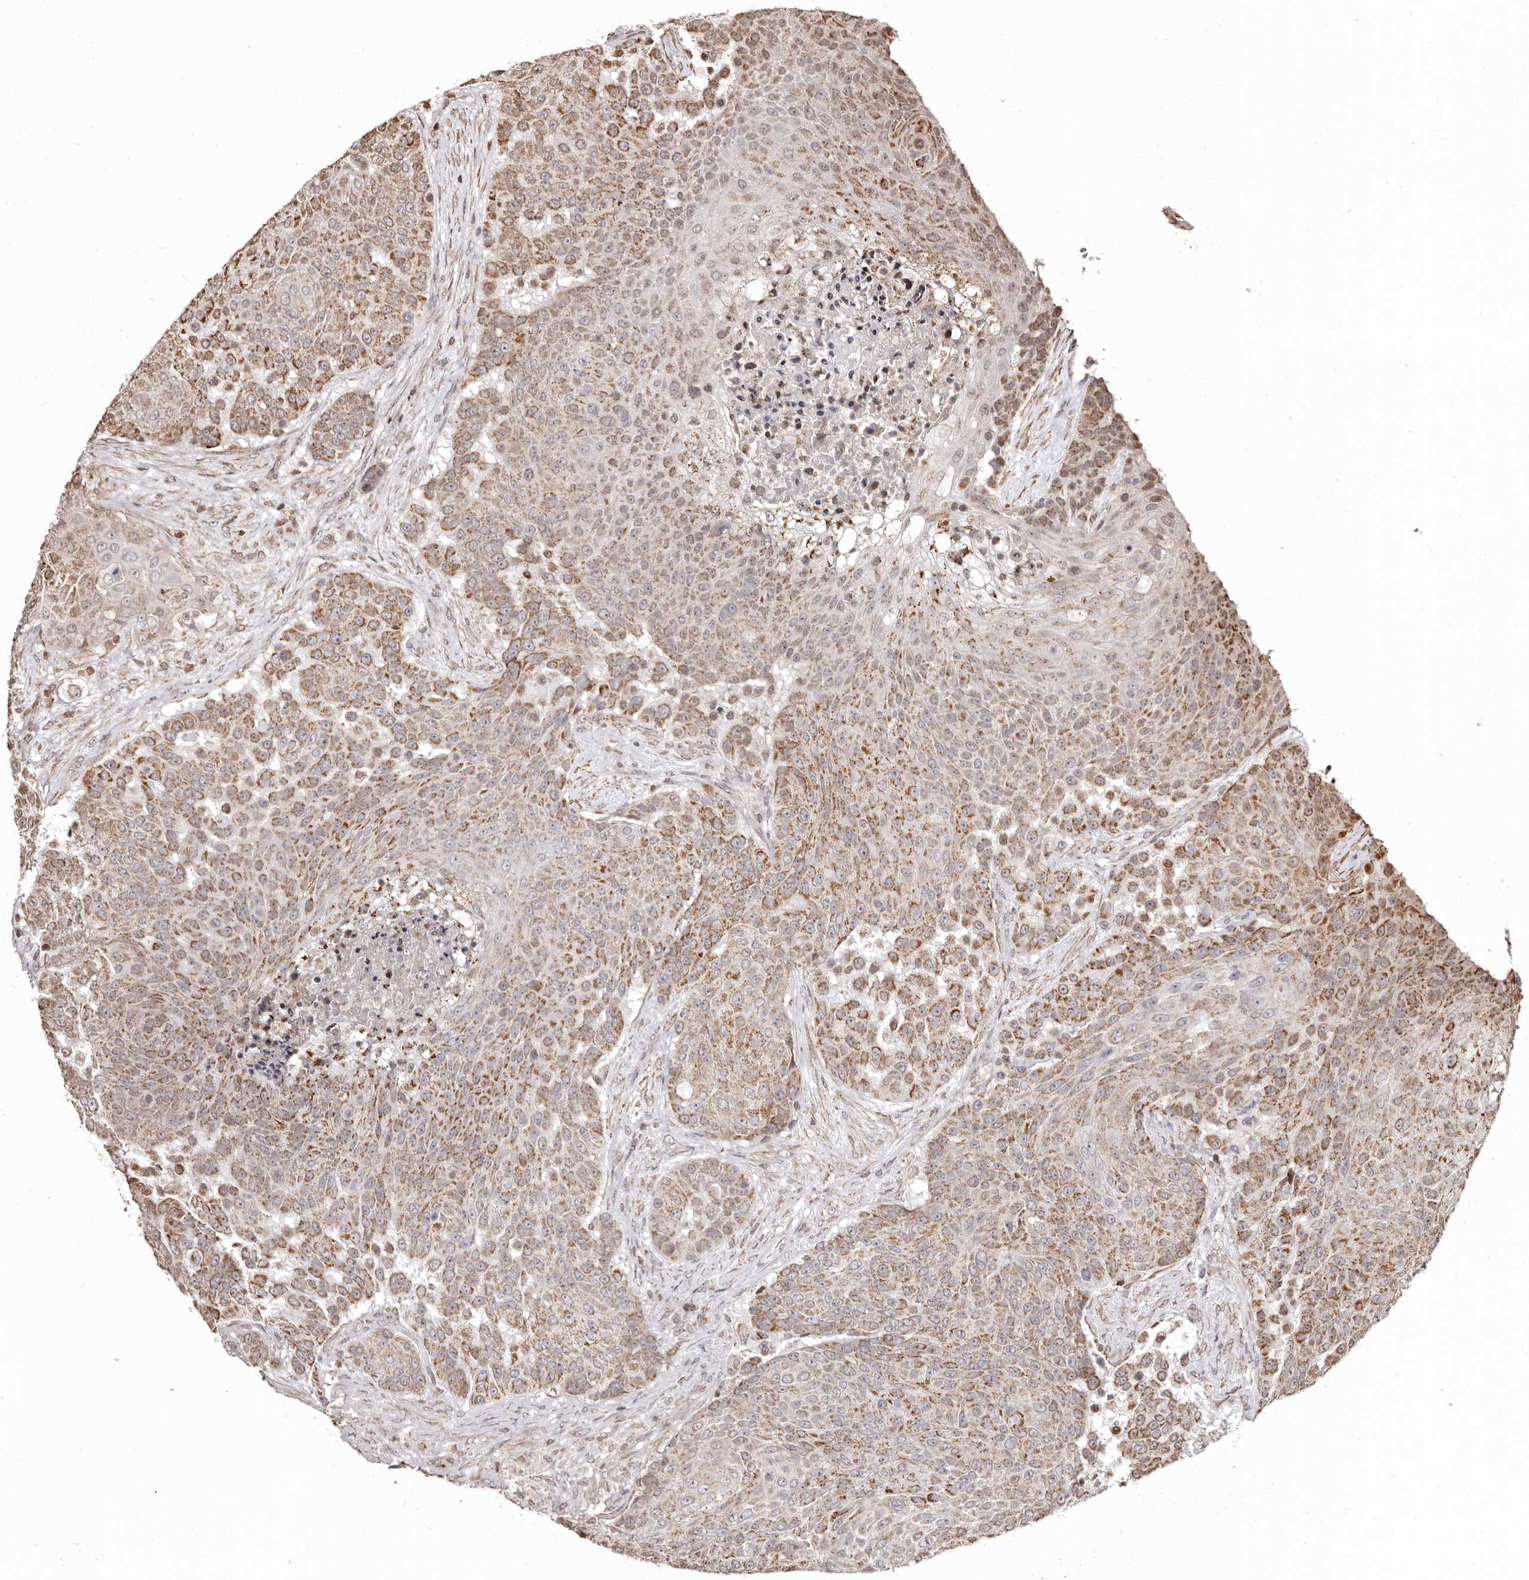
{"staining": {"intensity": "moderate", "quantity": ">75%", "location": "cytoplasmic/membranous"}, "tissue": "urothelial cancer", "cell_type": "Tumor cells", "image_type": "cancer", "snomed": [{"axis": "morphology", "description": "Urothelial carcinoma, High grade"}, {"axis": "topography", "description": "Urinary bladder"}], "caption": "A brown stain labels moderate cytoplasmic/membranous expression of a protein in high-grade urothelial carcinoma tumor cells.", "gene": "CCDC190", "patient": {"sex": "female", "age": 63}}